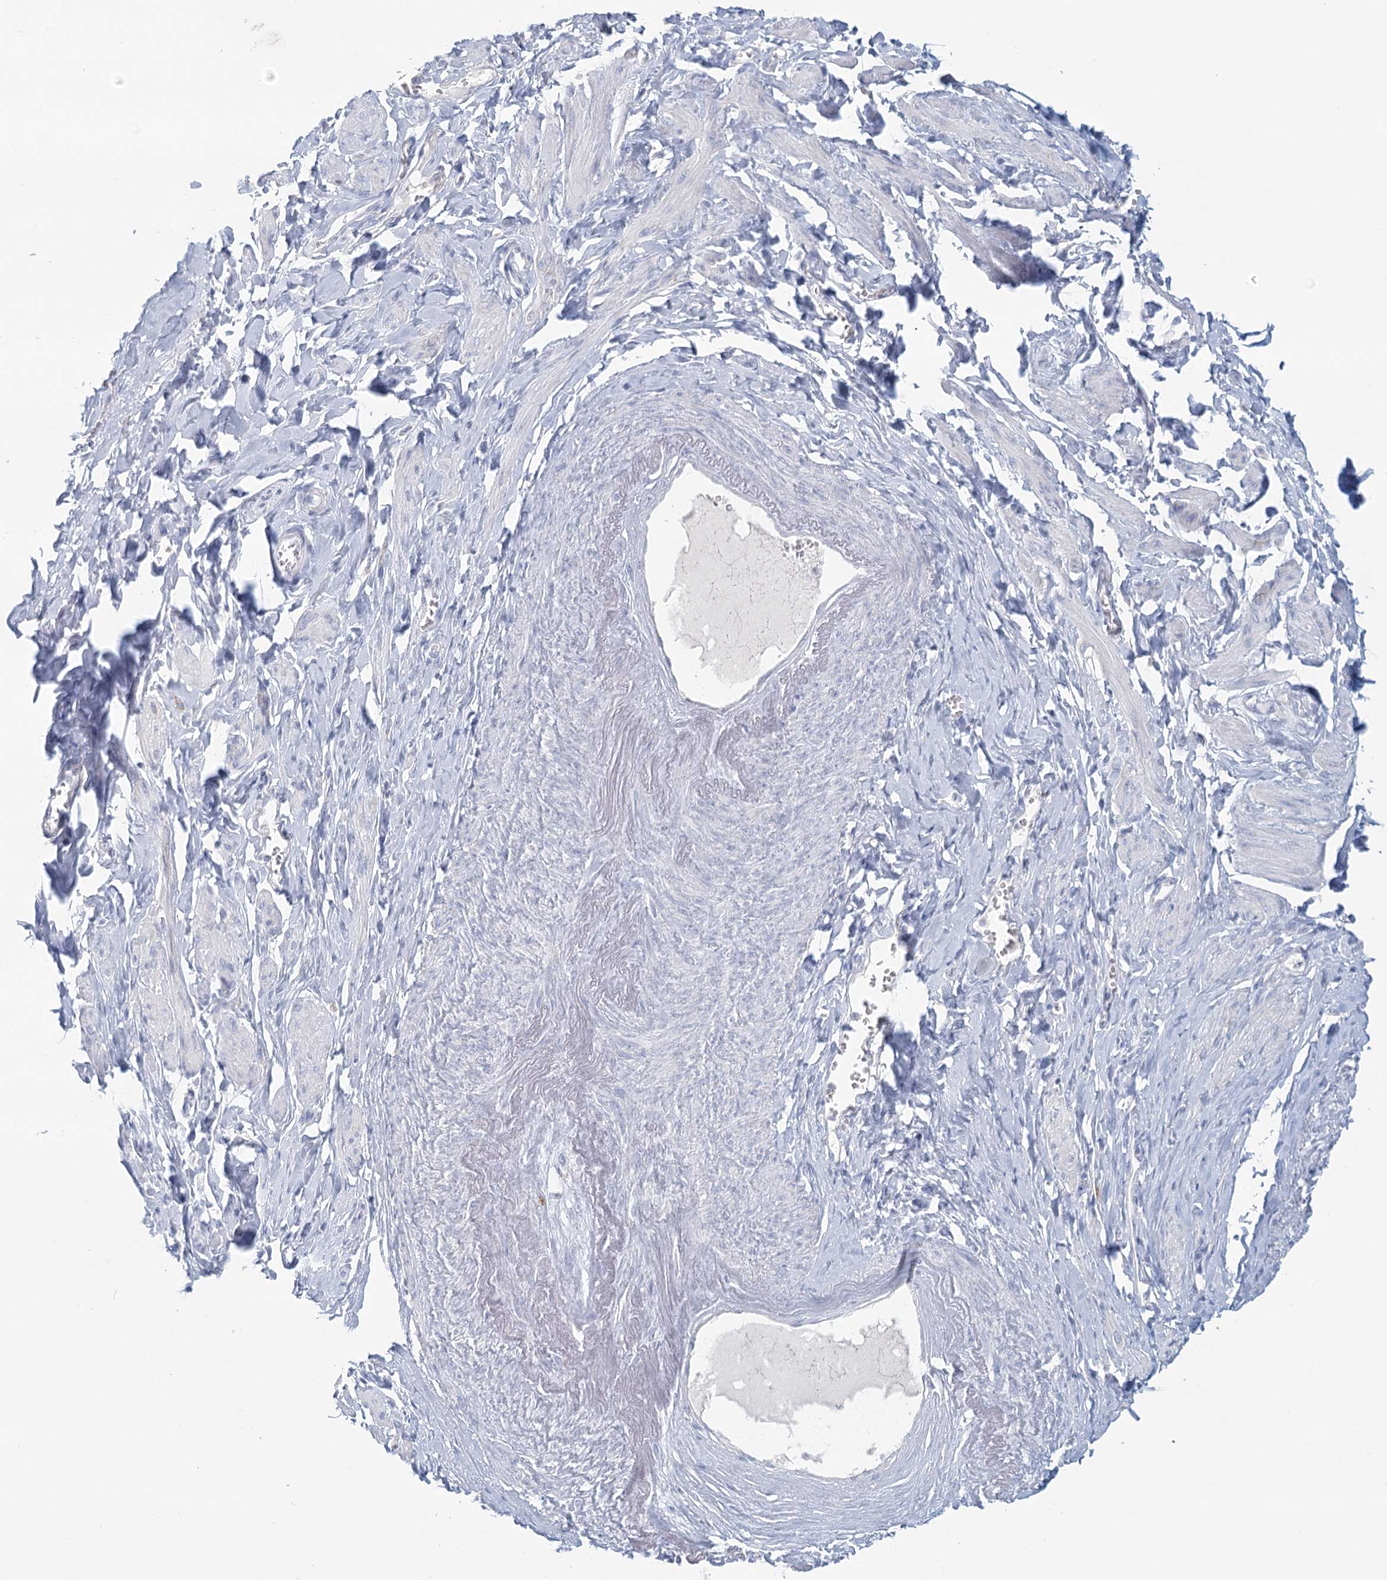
{"staining": {"intensity": "weak", "quantity": "<25%", "location": "cytoplasmic/membranous"}, "tissue": "adipose tissue", "cell_type": "Adipocytes", "image_type": "normal", "snomed": [{"axis": "morphology", "description": "Normal tissue, NOS"}, {"axis": "topography", "description": "Vascular tissue"}, {"axis": "topography", "description": "Fallopian tube"}, {"axis": "topography", "description": "Ovary"}], "caption": "This is a photomicrograph of immunohistochemistry (IHC) staining of normal adipose tissue, which shows no staining in adipocytes. (DAB (3,3'-diaminobenzidine) immunohistochemistry (IHC), high magnification).", "gene": "BPHL", "patient": {"sex": "female", "age": 67}}